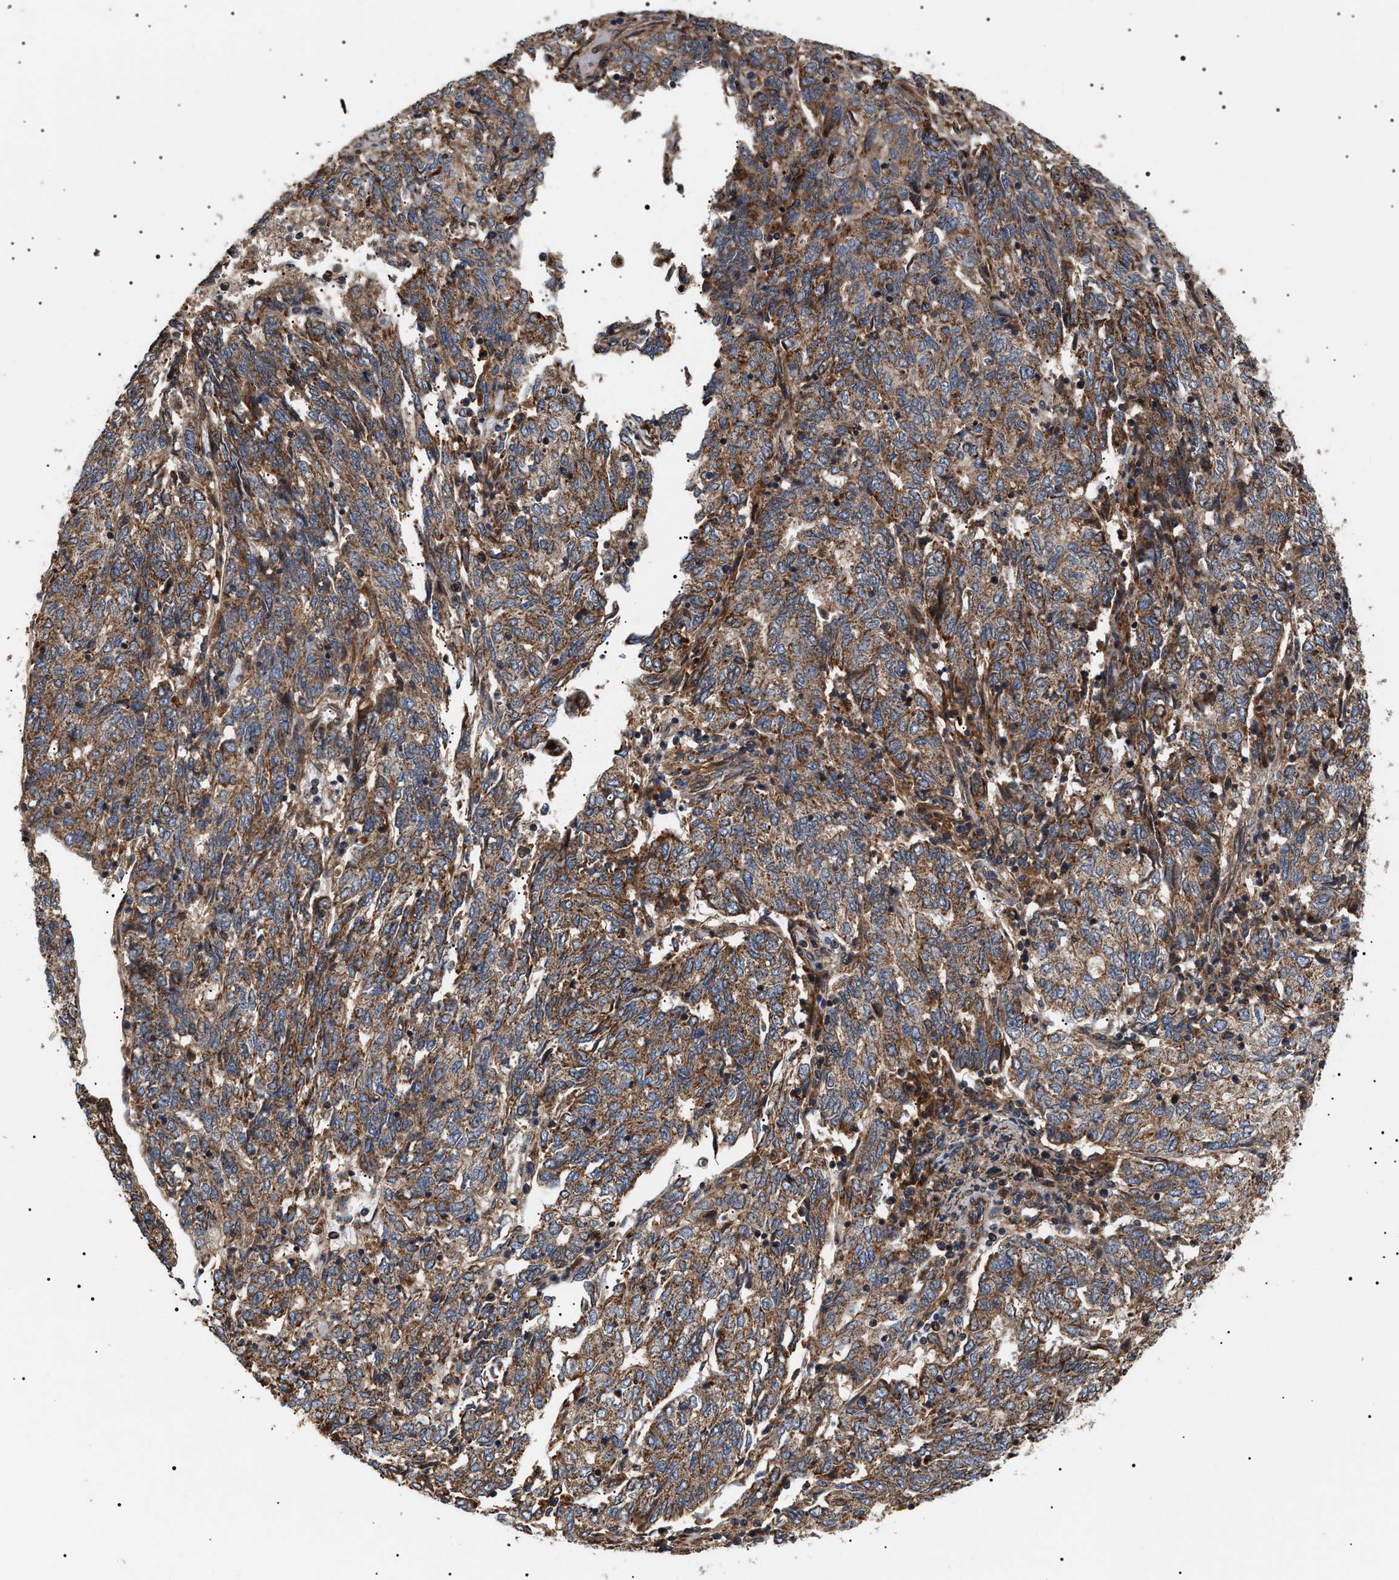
{"staining": {"intensity": "moderate", "quantity": ">75%", "location": "cytoplasmic/membranous"}, "tissue": "endometrial cancer", "cell_type": "Tumor cells", "image_type": "cancer", "snomed": [{"axis": "morphology", "description": "Adenocarcinoma, NOS"}, {"axis": "topography", "description": "Endometrium"}], "caption": "A brown stain highlights moderate cytoplasmic/membranous staining of a protein in human endometrial cancer tumor cells.", "gene": "ZBTB26", "patient": {"sex": "female", "age": 80}}